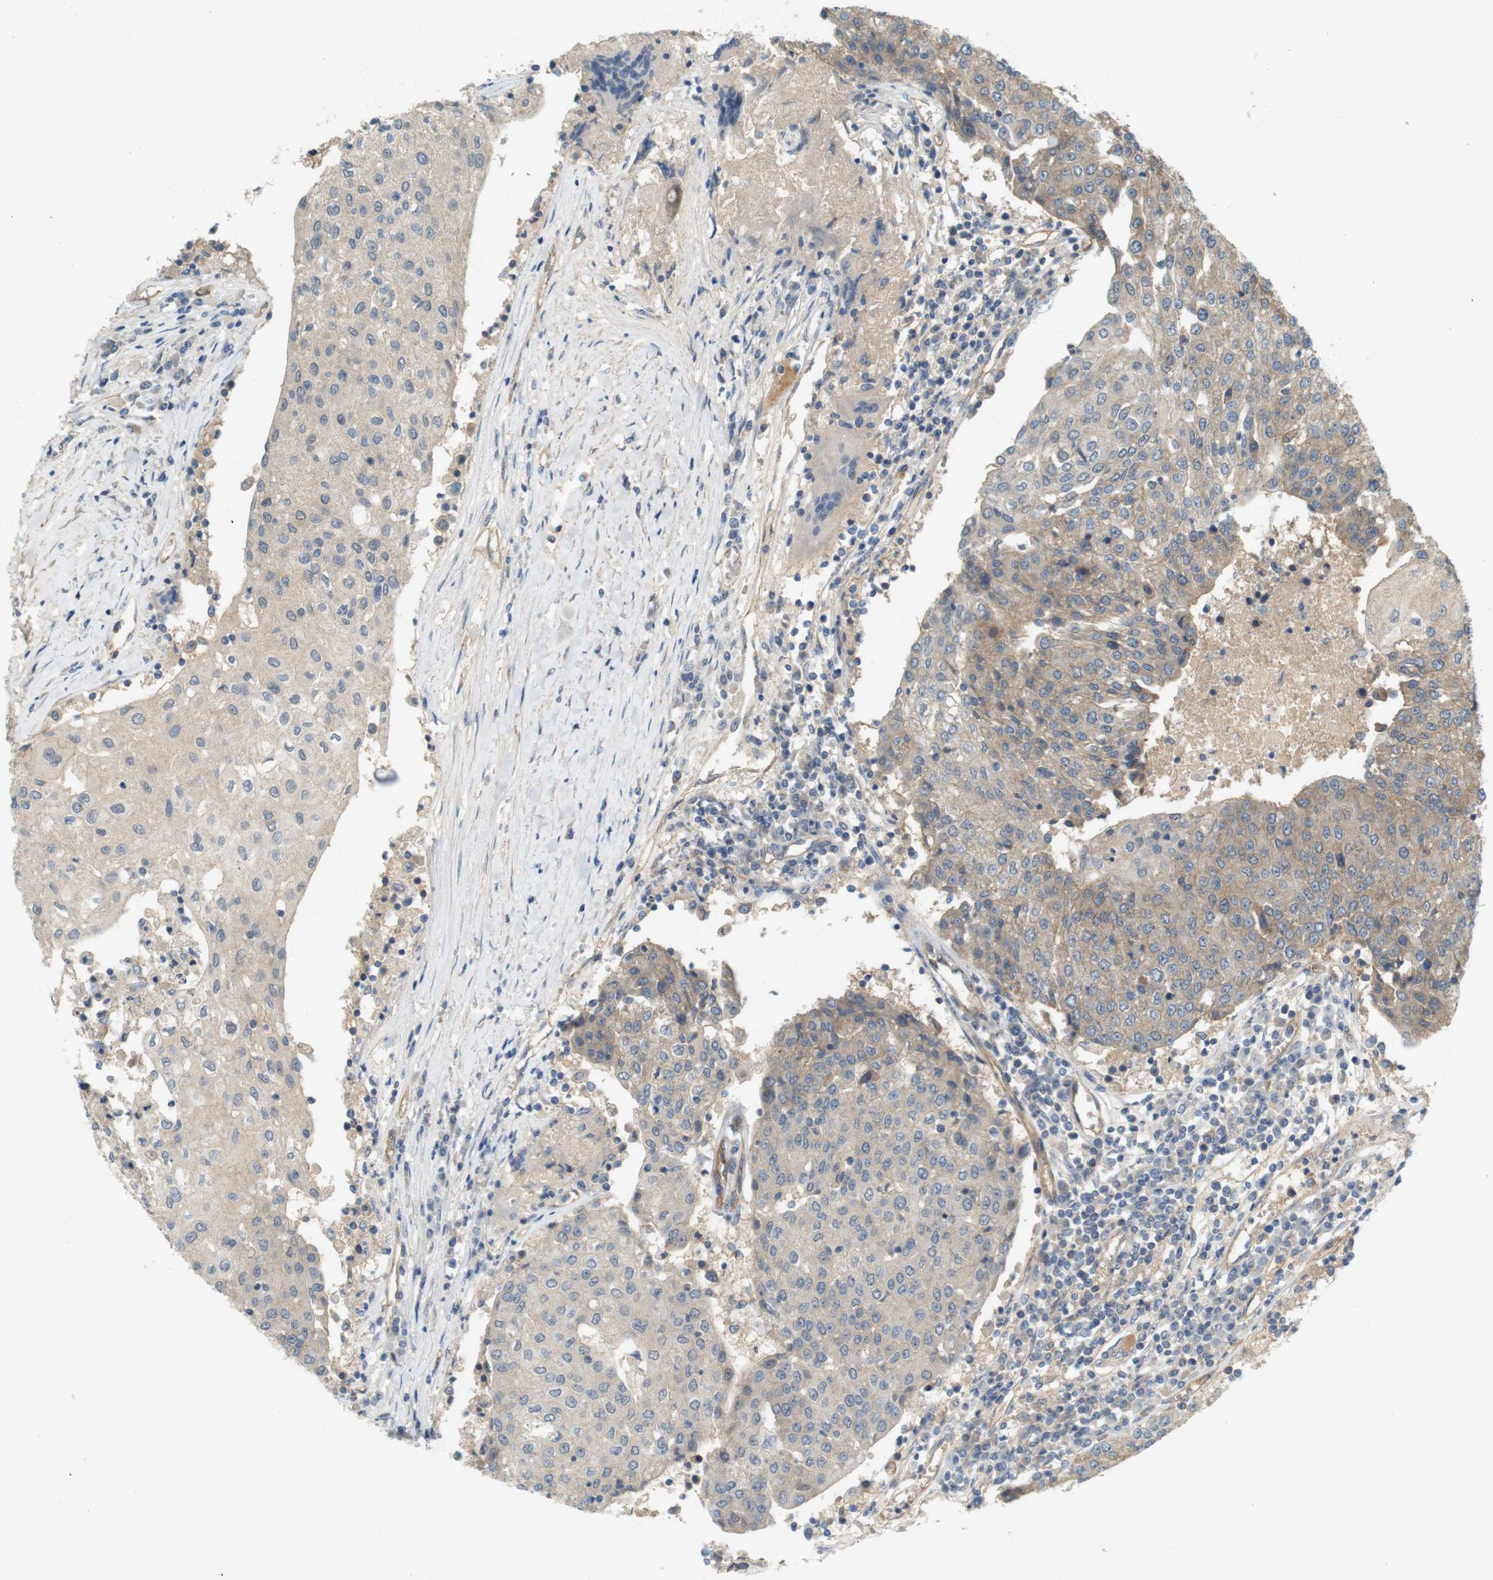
{"staining": {"intensity": "weak", "quantity": "<25%", "location": "cytoplasmic/membranous"}, "tissue": "urothelial cancer", "cell_type": "Tumor cells", "image_type": "cancer", "snomed": [{"axis": "morphology", "description": "Urothelial carcinoma, High grade"}, {"axis": "topography", "description": "Urinary bladder"}], "caption": "Protein analysis of urothelial carcinoma (high-grade) shows no significant staining in tumor cells.", "gene": "PVR", "patient": {"sex": "female", "age": 85}}